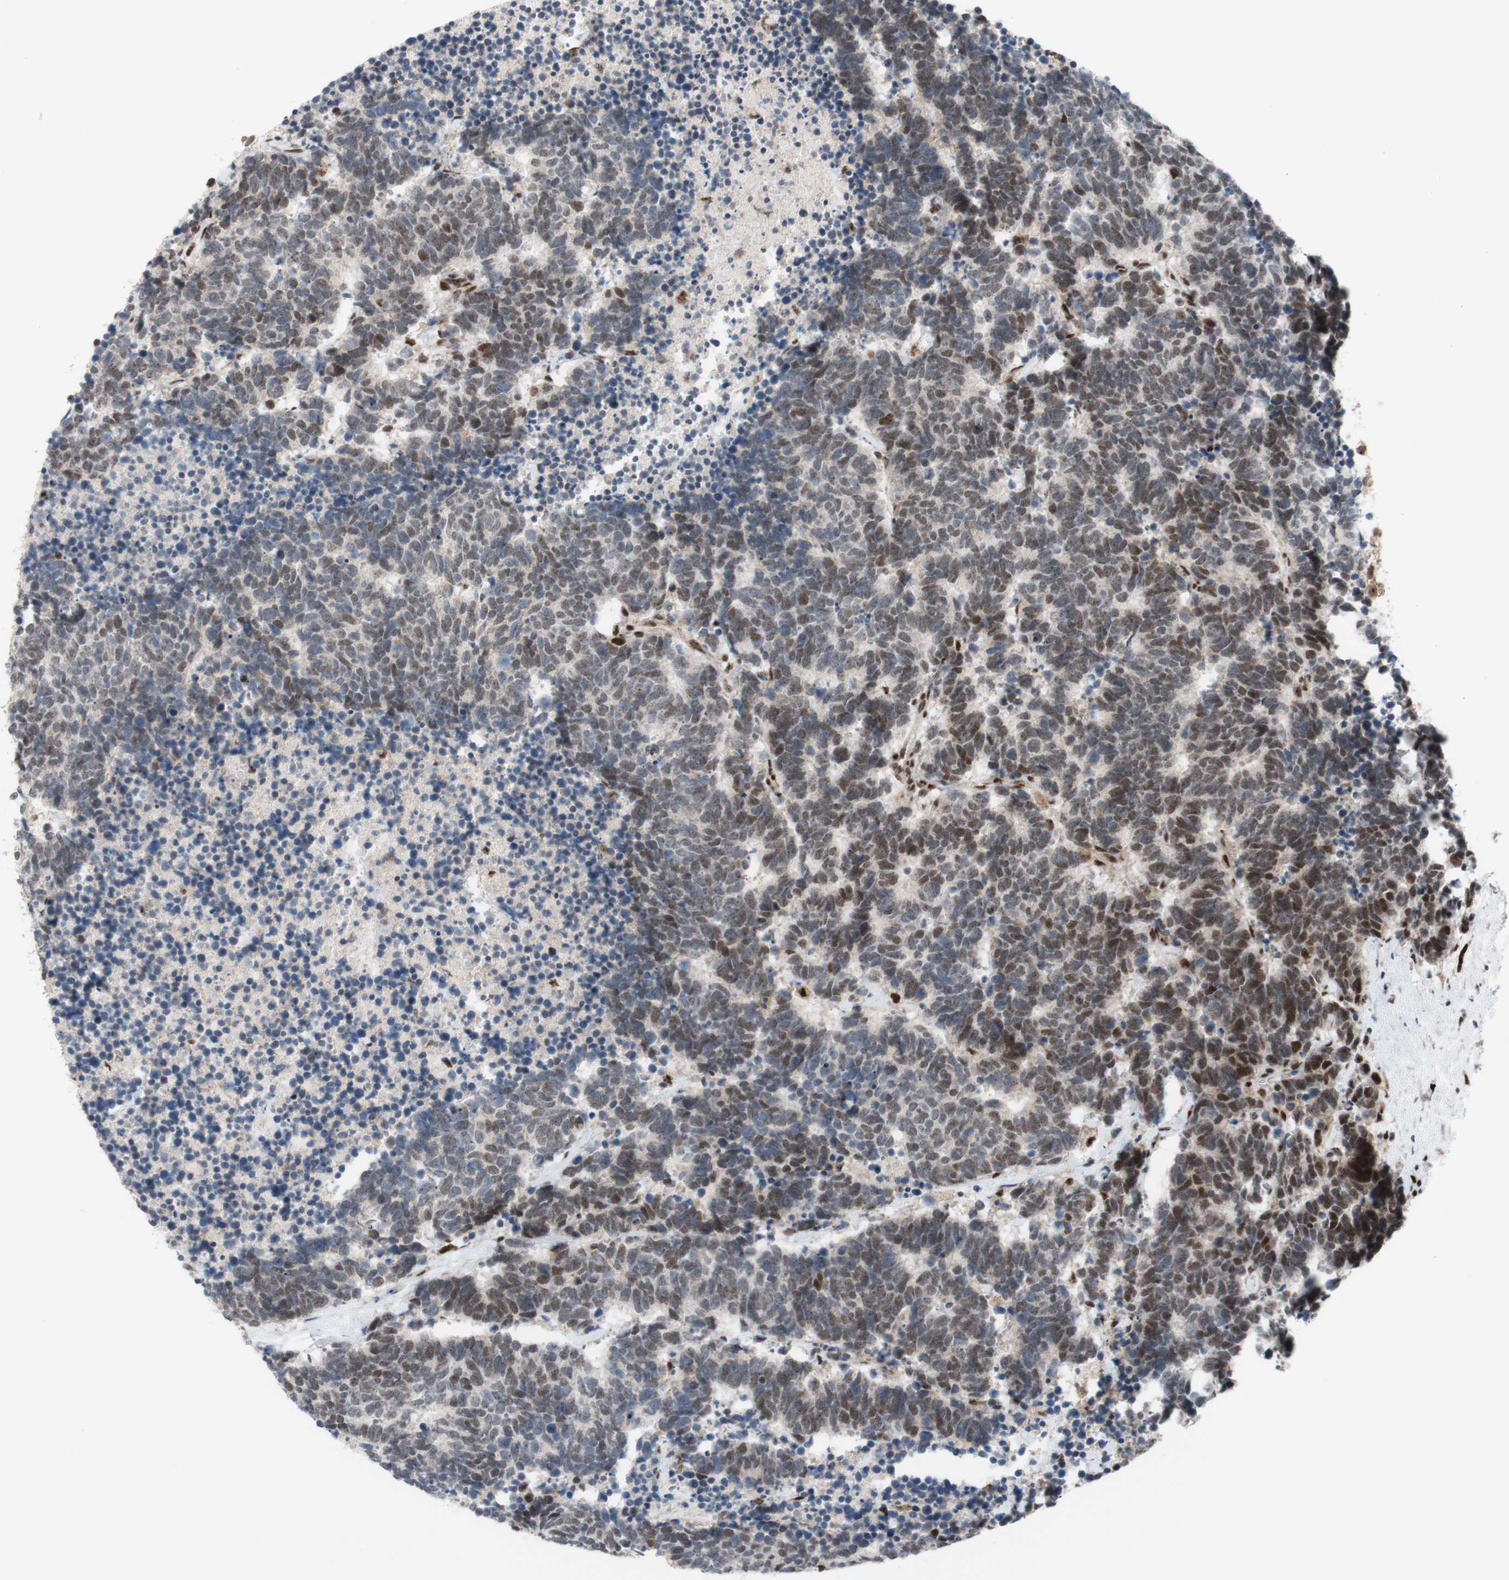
{"staining": {"intensity": "moderate", "quantity": ">75%", "location": "nuclear"}, "tissue": "carcinoid", "cell_type": "Tumor cells", "image_type": "cancer", "snomed": [{"axis": "morphology", "description": "Carcinoma, NOS"}, {"axis": "morphology", "description": "Carcinoid, malignant, NOS"}, {"axis": "topography", "description": "Urinary bladder"}], "caption": "Brown immunohistochemical staining in carcinoma displays moderate nuclear staining in approximately >75% of tumor cells.", "gene": "POLR1A", "patient": {"sex": "male", "age": 57}}